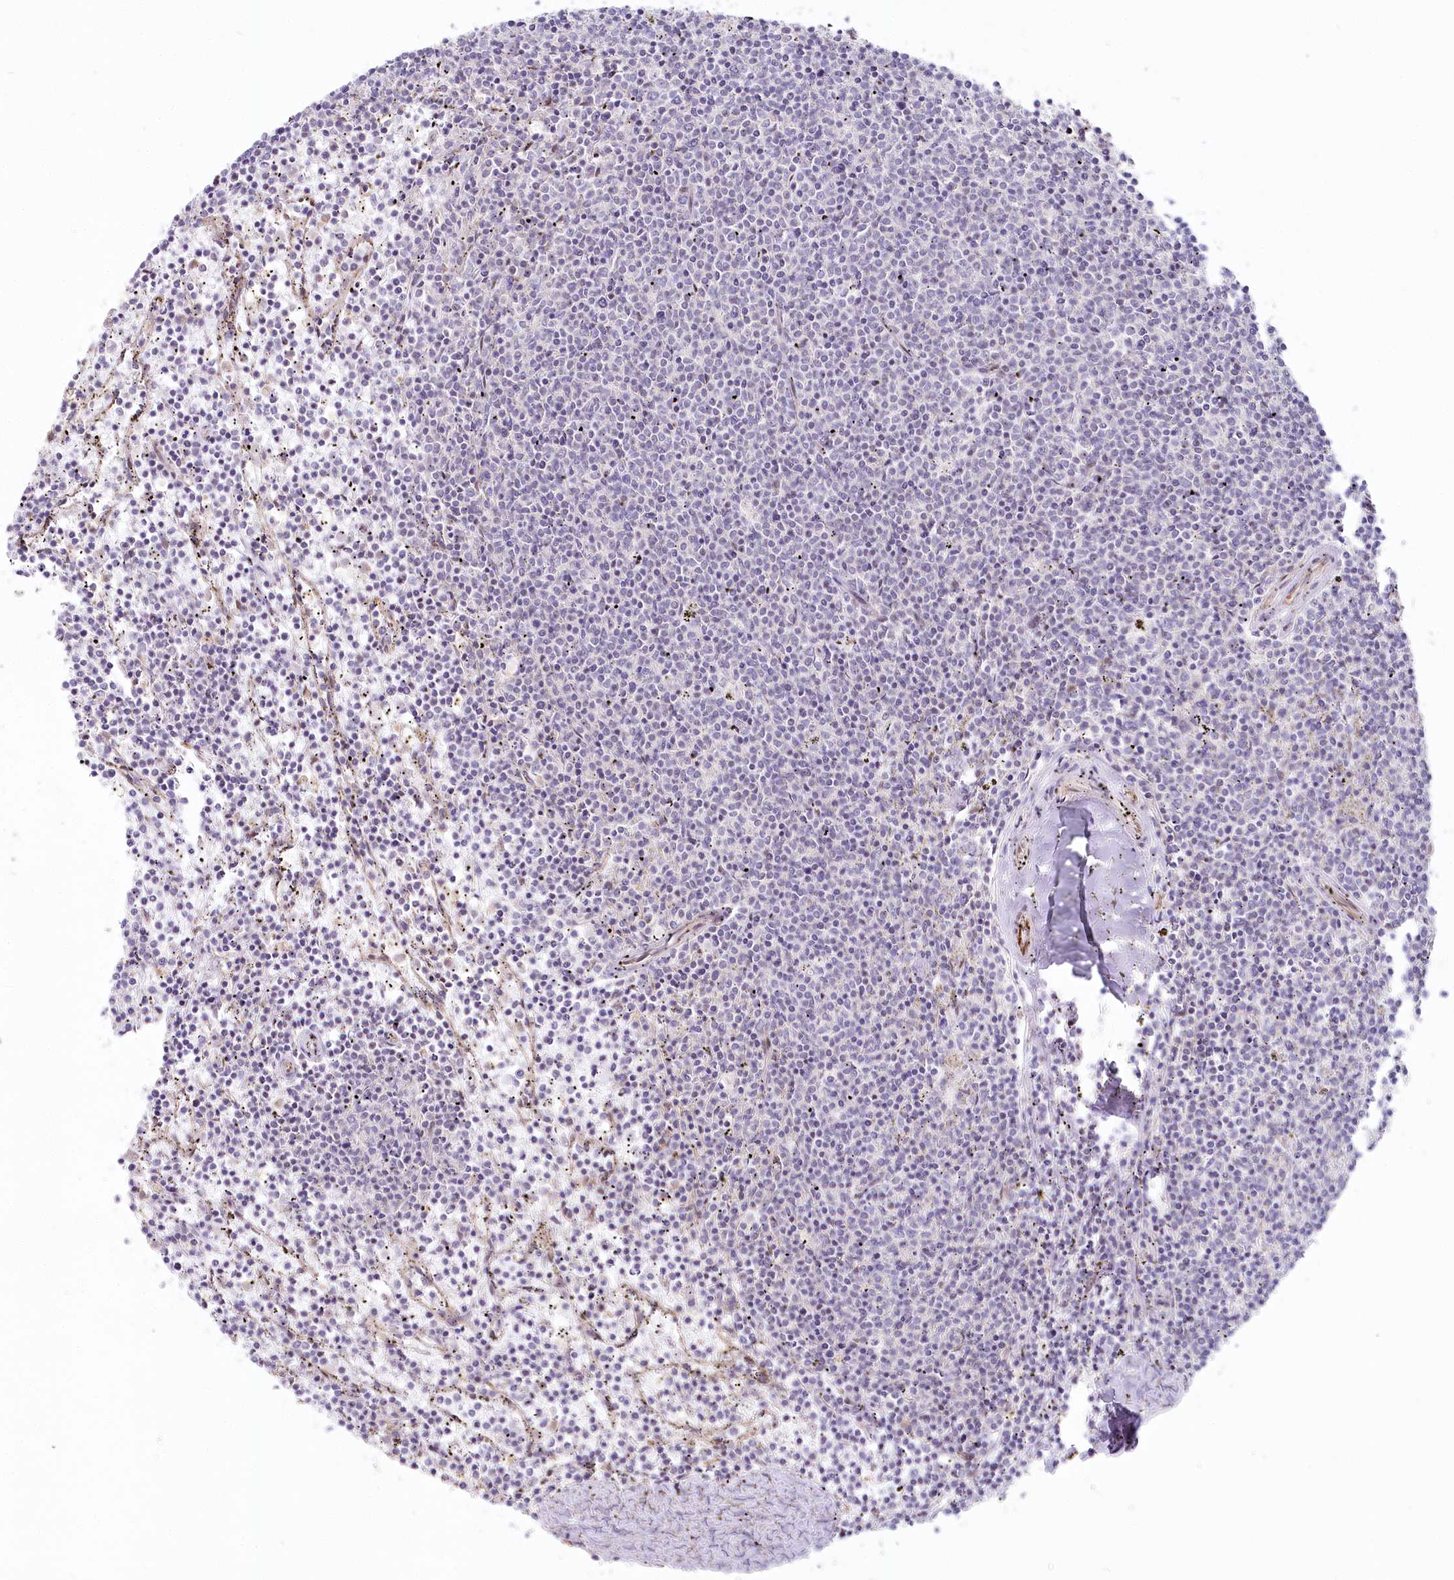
{"staining": {"intensity": "negative", "quantity": "none", "location": "none"}, "tissue": "lymphoma", "cell_type": "Tumor cells", "image_type": "cancer", "snomed": [{"axis": "morphology", "description": "Malignant lymphoma, non-Hodgkin's type, Low grade"}, {"axis": "topography", "description": "Spleen"}], "caption": "The immunohistochemistry micrograph has no significant expression in tumor cells of malignant lymphoma, non-Hodgkin's type (low-grade) tissue.", "gene": "ABHD8", "patient": {"sex": "female", "age": 50}}